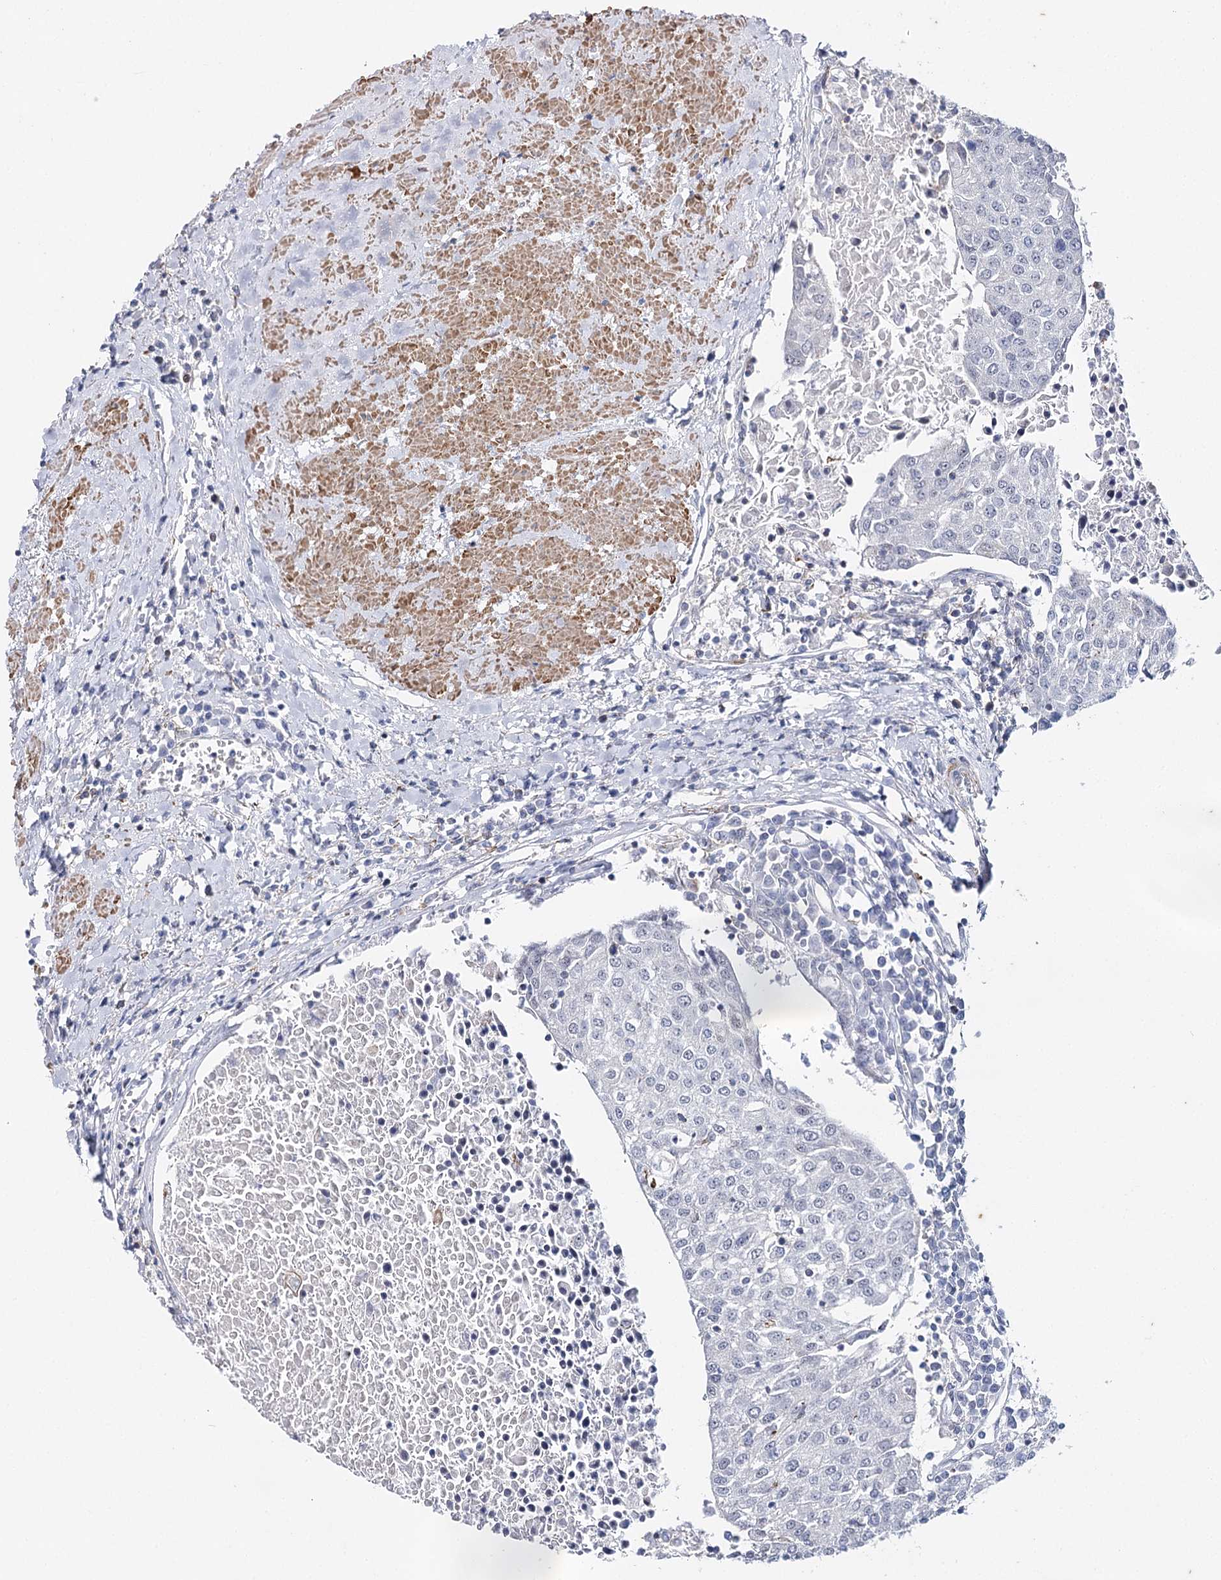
{"staining": {"intensity": "negative", "quantity": "none", "location": "none"}, "tissue": "urothelial cancer", "cell_type": "Tumor cells", "image_type": "cancer", "snomed": [{"axis": "morphology", "description": "Urothelial carcinoma, High grade"}, {"axis": "topography", "description": "Urinary bladder"}], "caption": "The immunohistochemistry (IHC) photomicrograph has no significant positivity in tumor cells of urothelial cancer tissue.", "gene": "AGXT2", "patient": {"sex": "female", "age": 85}}